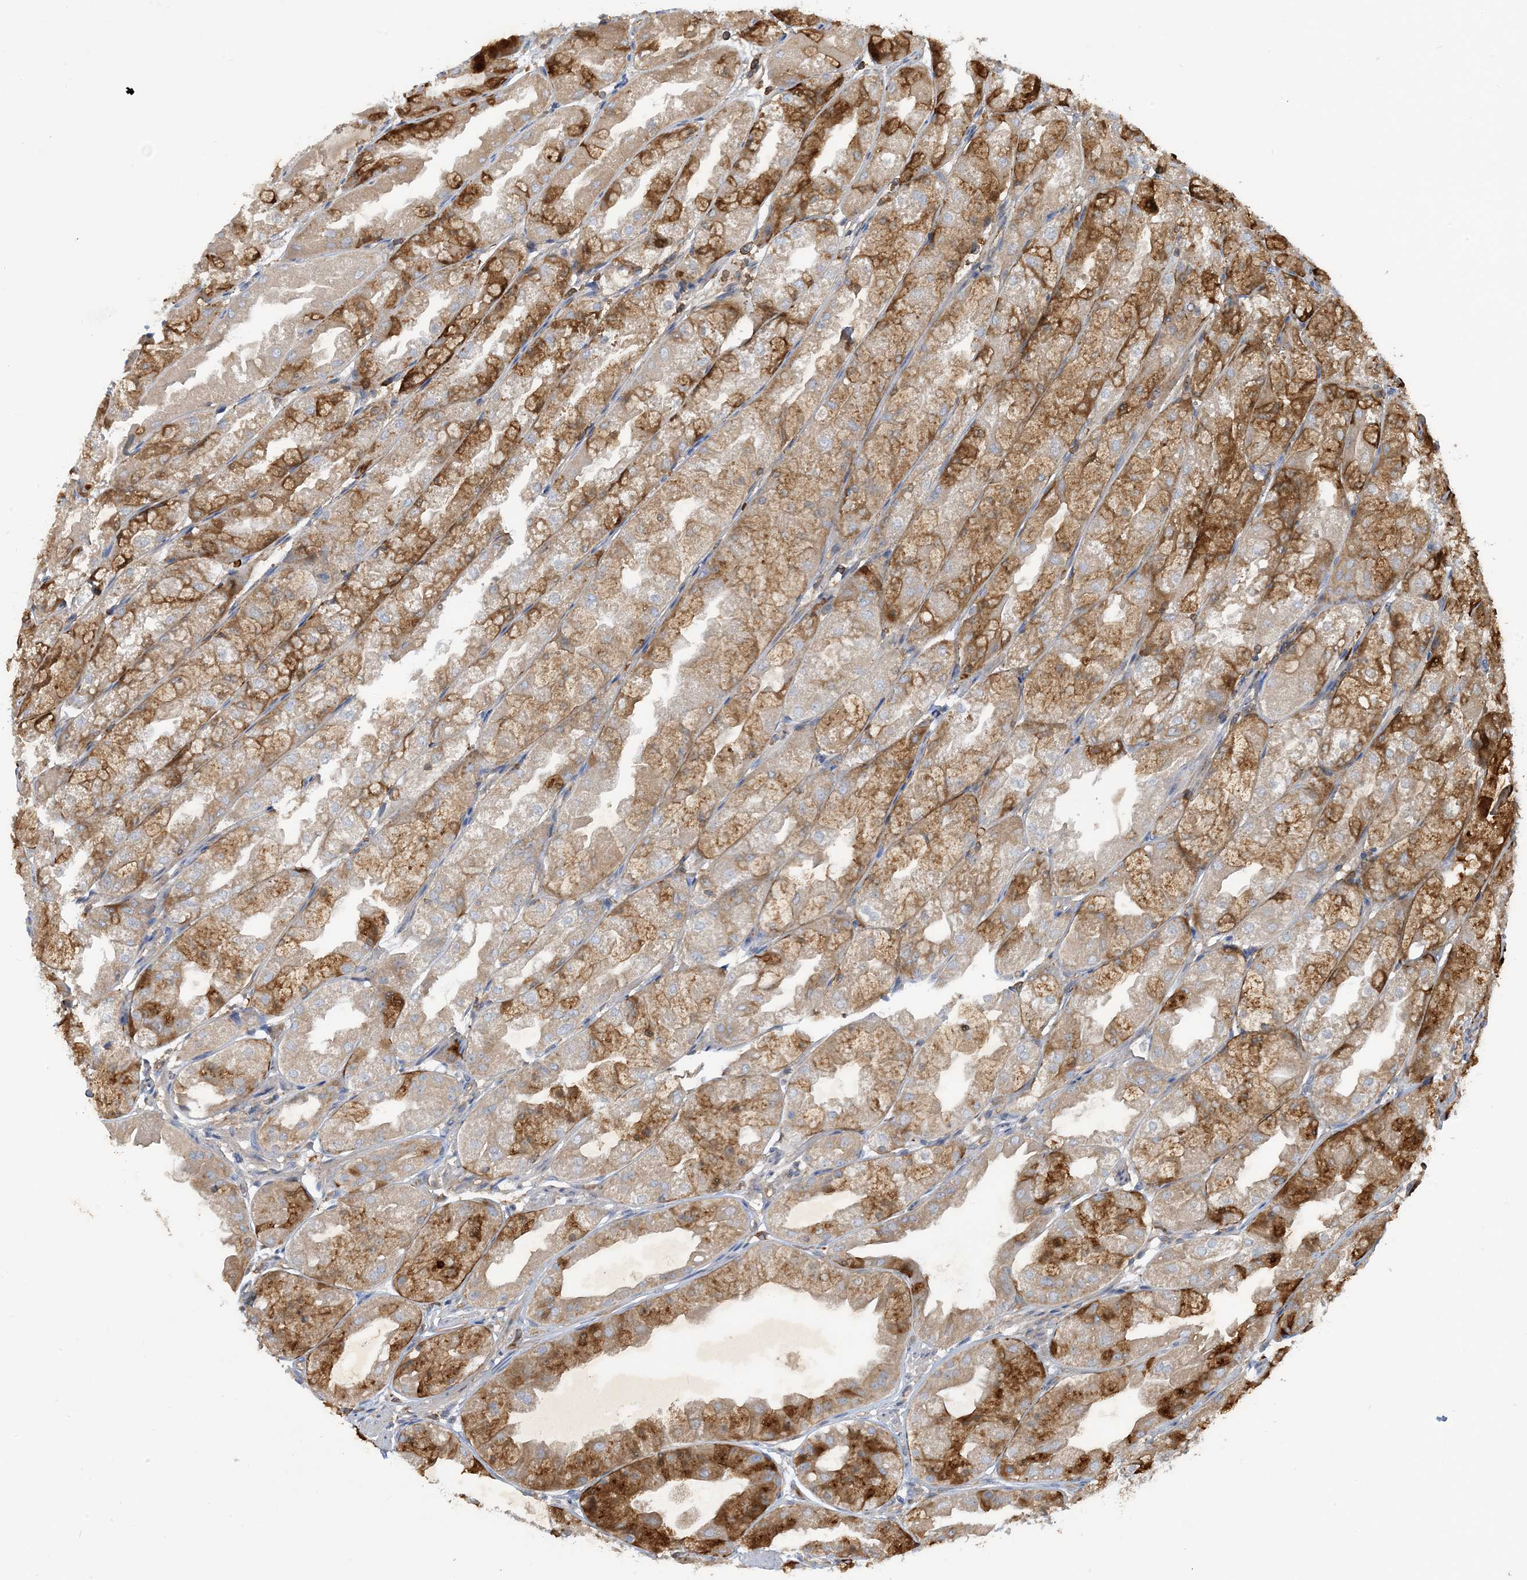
{"staining": {"intensity": "moderate", "quantity": ">75%", "location": "cytoplasmic/membranous"}, "tissue": "stomach", "cell_type": "Glandular cells", "image_type": "normal", "snomed": [{"axis": "morphology", "description": "Normal tissue, NOS"}, {"axis": "topography", "description": "Stomach, upper"}], "caption": "Immunohistochemistry histopathology image of normal stomach stained for a protein (brown), which reveals medium levels of moderate cytoplasmic/membranous staining in about >75% of glandular cells.", "gene": "SFMBT2", "patient": {"sex": "male", "age": 47}}